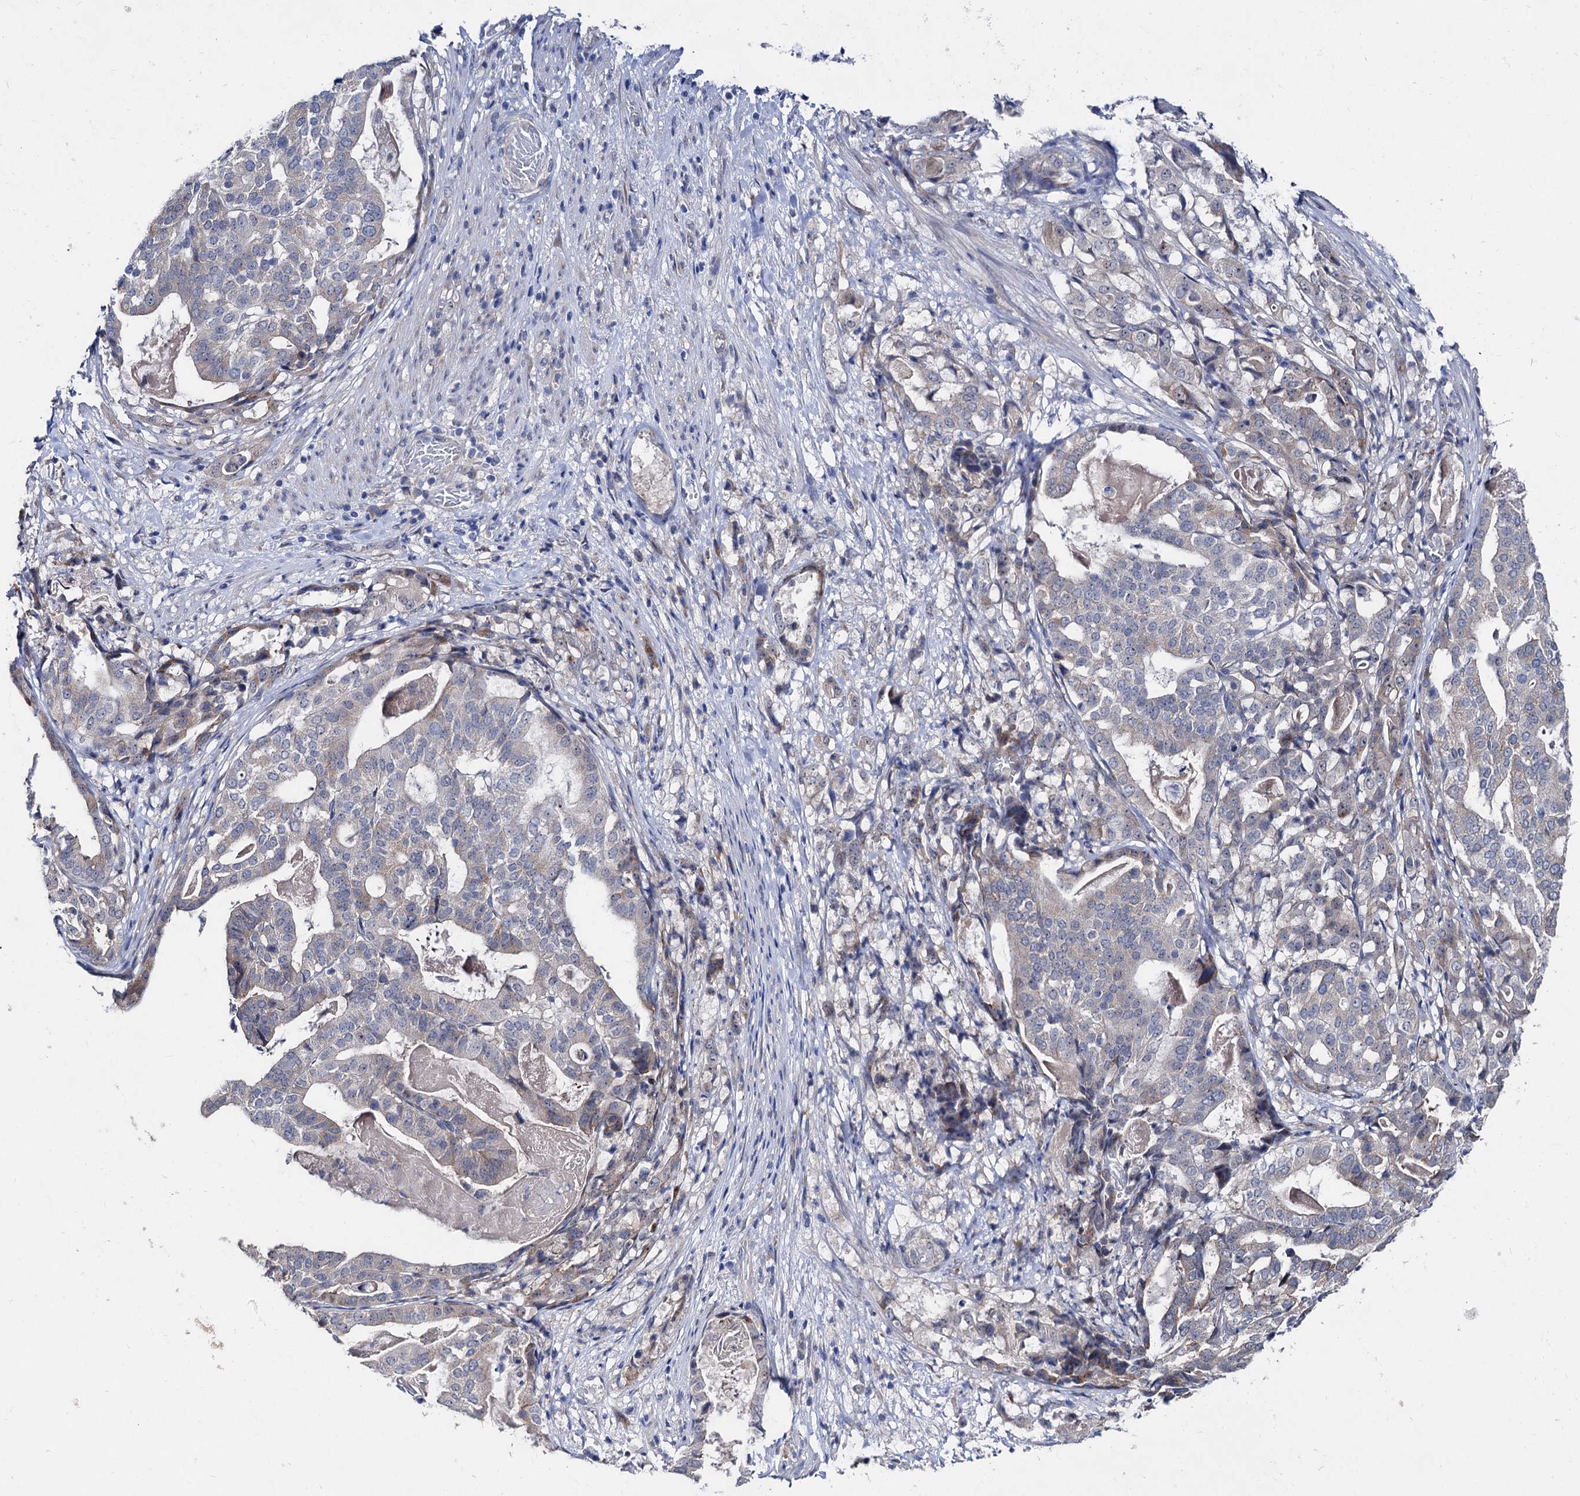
{"staining": {"intensity": "negative", "quantity": "none", "location": "none"}, "tissue": "stomach cancer", "cell_type": "Tumor cells", "image_type": "cancer", "snomed": [{"axis": "morphology", "description": "Adenocarcinoma, NOS"}, {"axis": "topography", "description": "Stomach"}], "caption": "An image of human stomach cancer (adenocarcinoma) is negative for staining in tumor cells.", "gene": "CAPRIN2", "patient": {"sex": "male", "age": 48}}